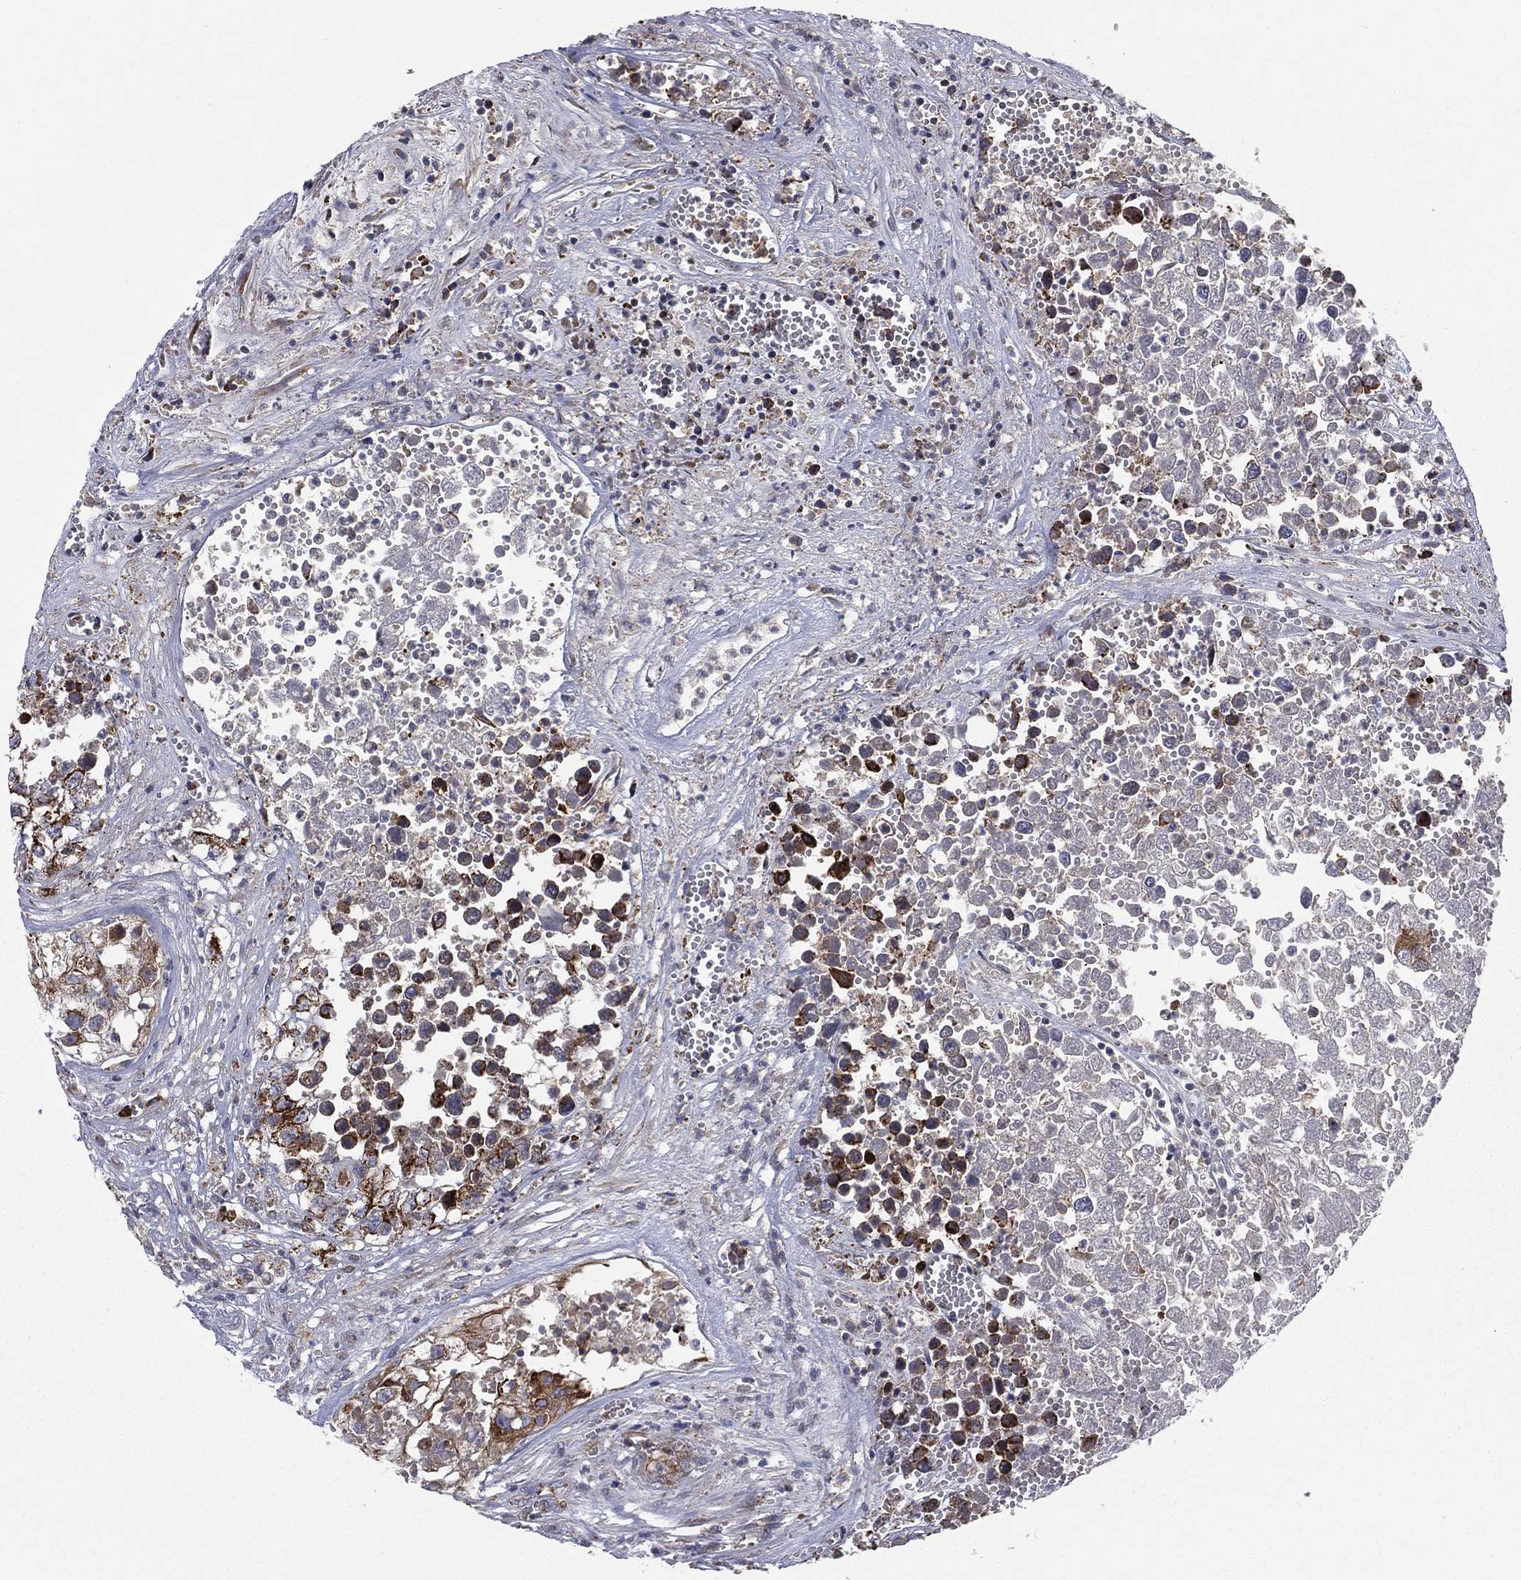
{"staining": {"intensity": "strong", "quantity": "25%-75%", "location": "cytoplasmic/membranous"}, "tissue": "testis cancer", "cell_type": "Tumor cells", "image_type": "cancer", "snomed": [{"axis": "morphology", "description": "Seminoma, NOS"}, {"axis": "morphology", "description": "Carcinoma, Embryonal, NOS"}, {"axis": "topography", "description": "Testis"}], "caption": "DAB immunohistochemical staining of embryonal carcinoma (testis) demonstrates strong cytoplasmic/membranous protein positivity in approximately 25%-75% of tumor cells. (DAB (3,3'-diaminobenzidine) IHC, brown staining for protein, blue staining for nuclei).", "gene": "MIX23", "patient": {"sex": "male", "age": 22}}